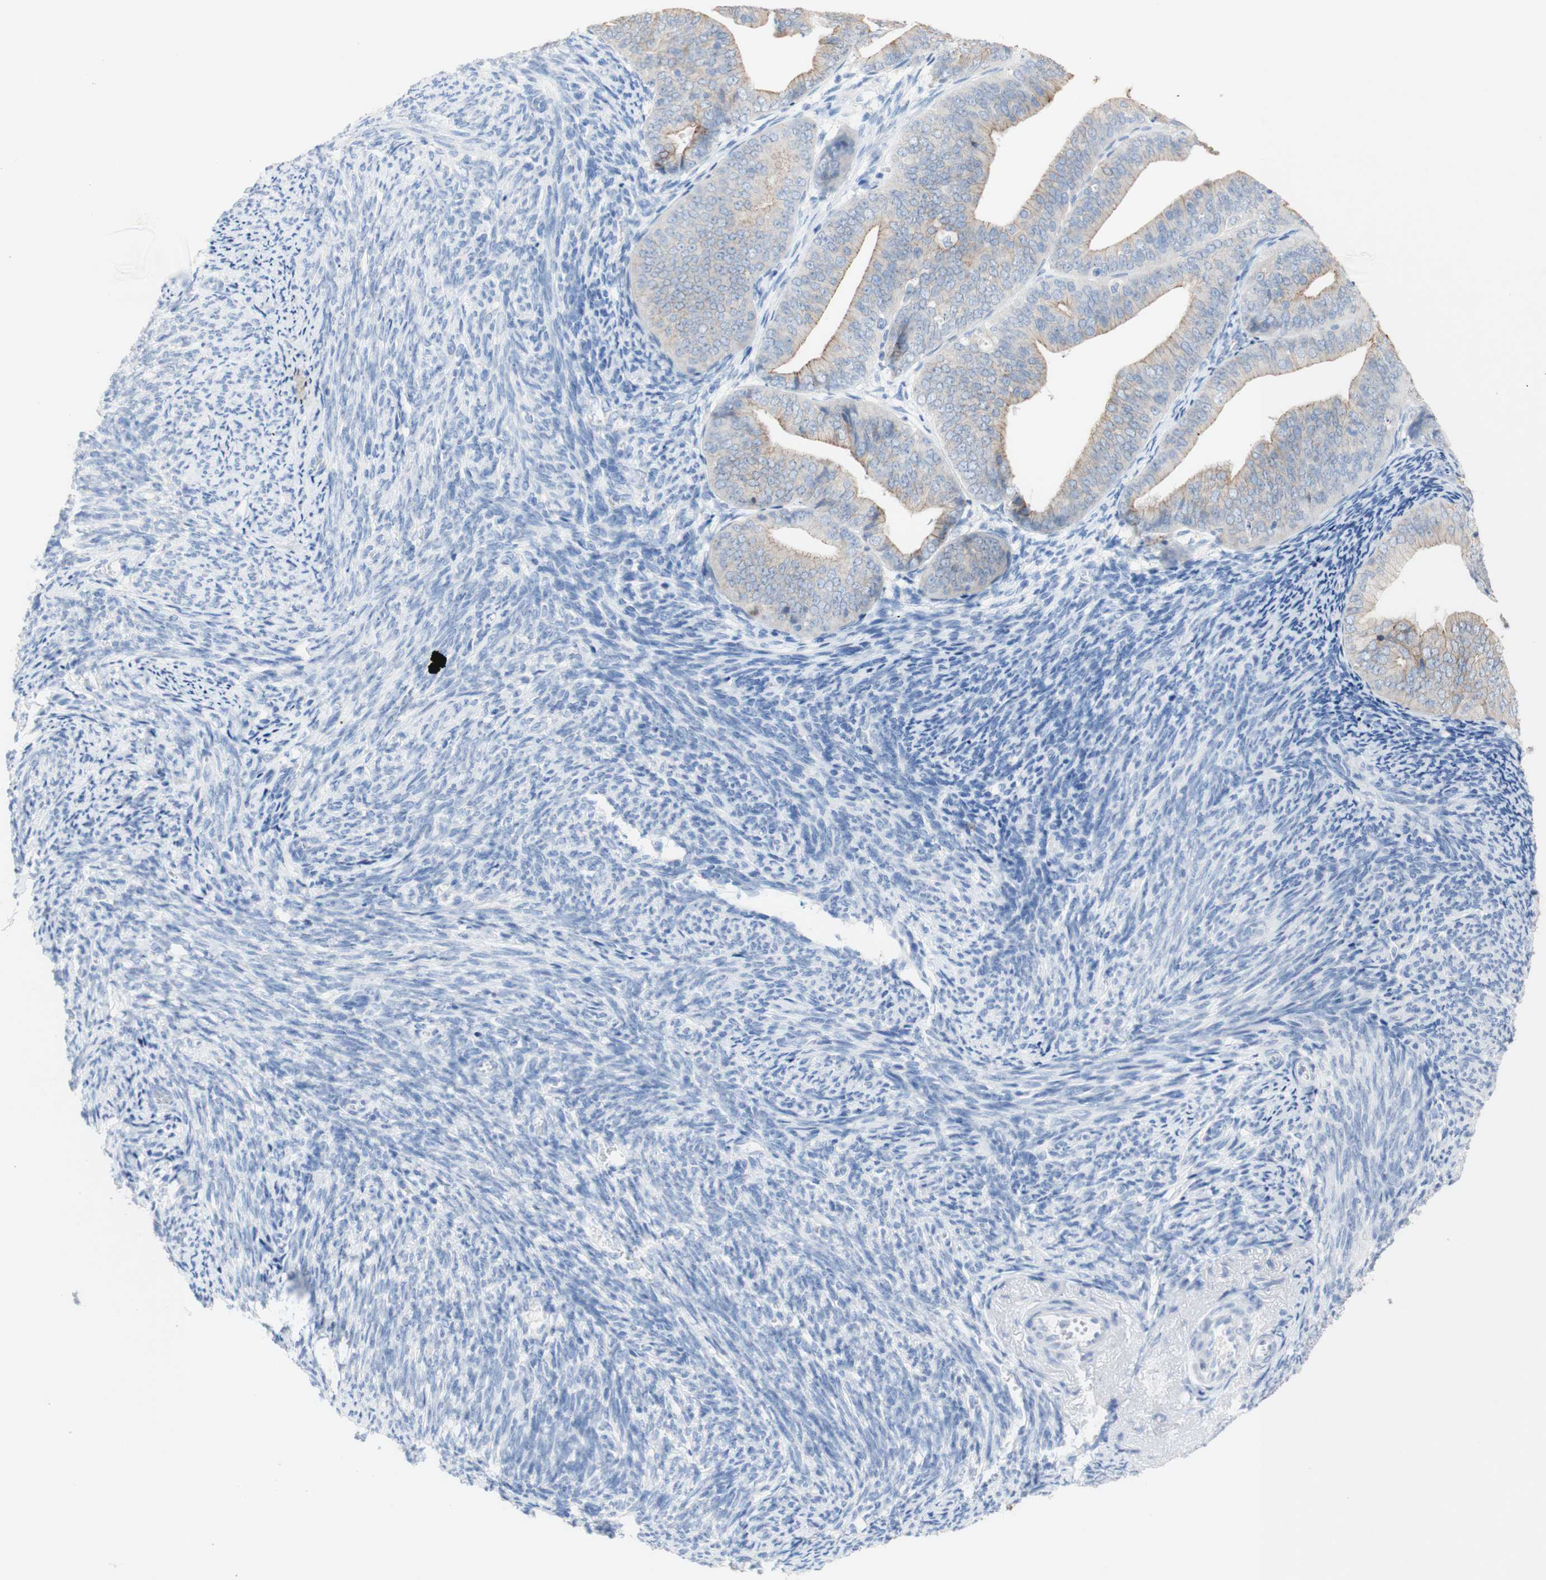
{"staining": {"intensity": "strong", "quantity": "25%-75%", "location": "cytoplasmic/membranous"}, "tissue": "endometrial cancer", "cell_type": "Tumor cells", "image_type": "cancer", "snomed": [{"axis": "morphology", "description": "Adenocarcinoma, NOS"}, {"axis": "topography", "description": "Endometrium"}], "caption": "Human endometrial cancer (adenocarcinoma) stained with a protein marker displays strong staining in tumor cells.", "gene": "DSC2", "patient": {"sex": "female", "age": 63}}